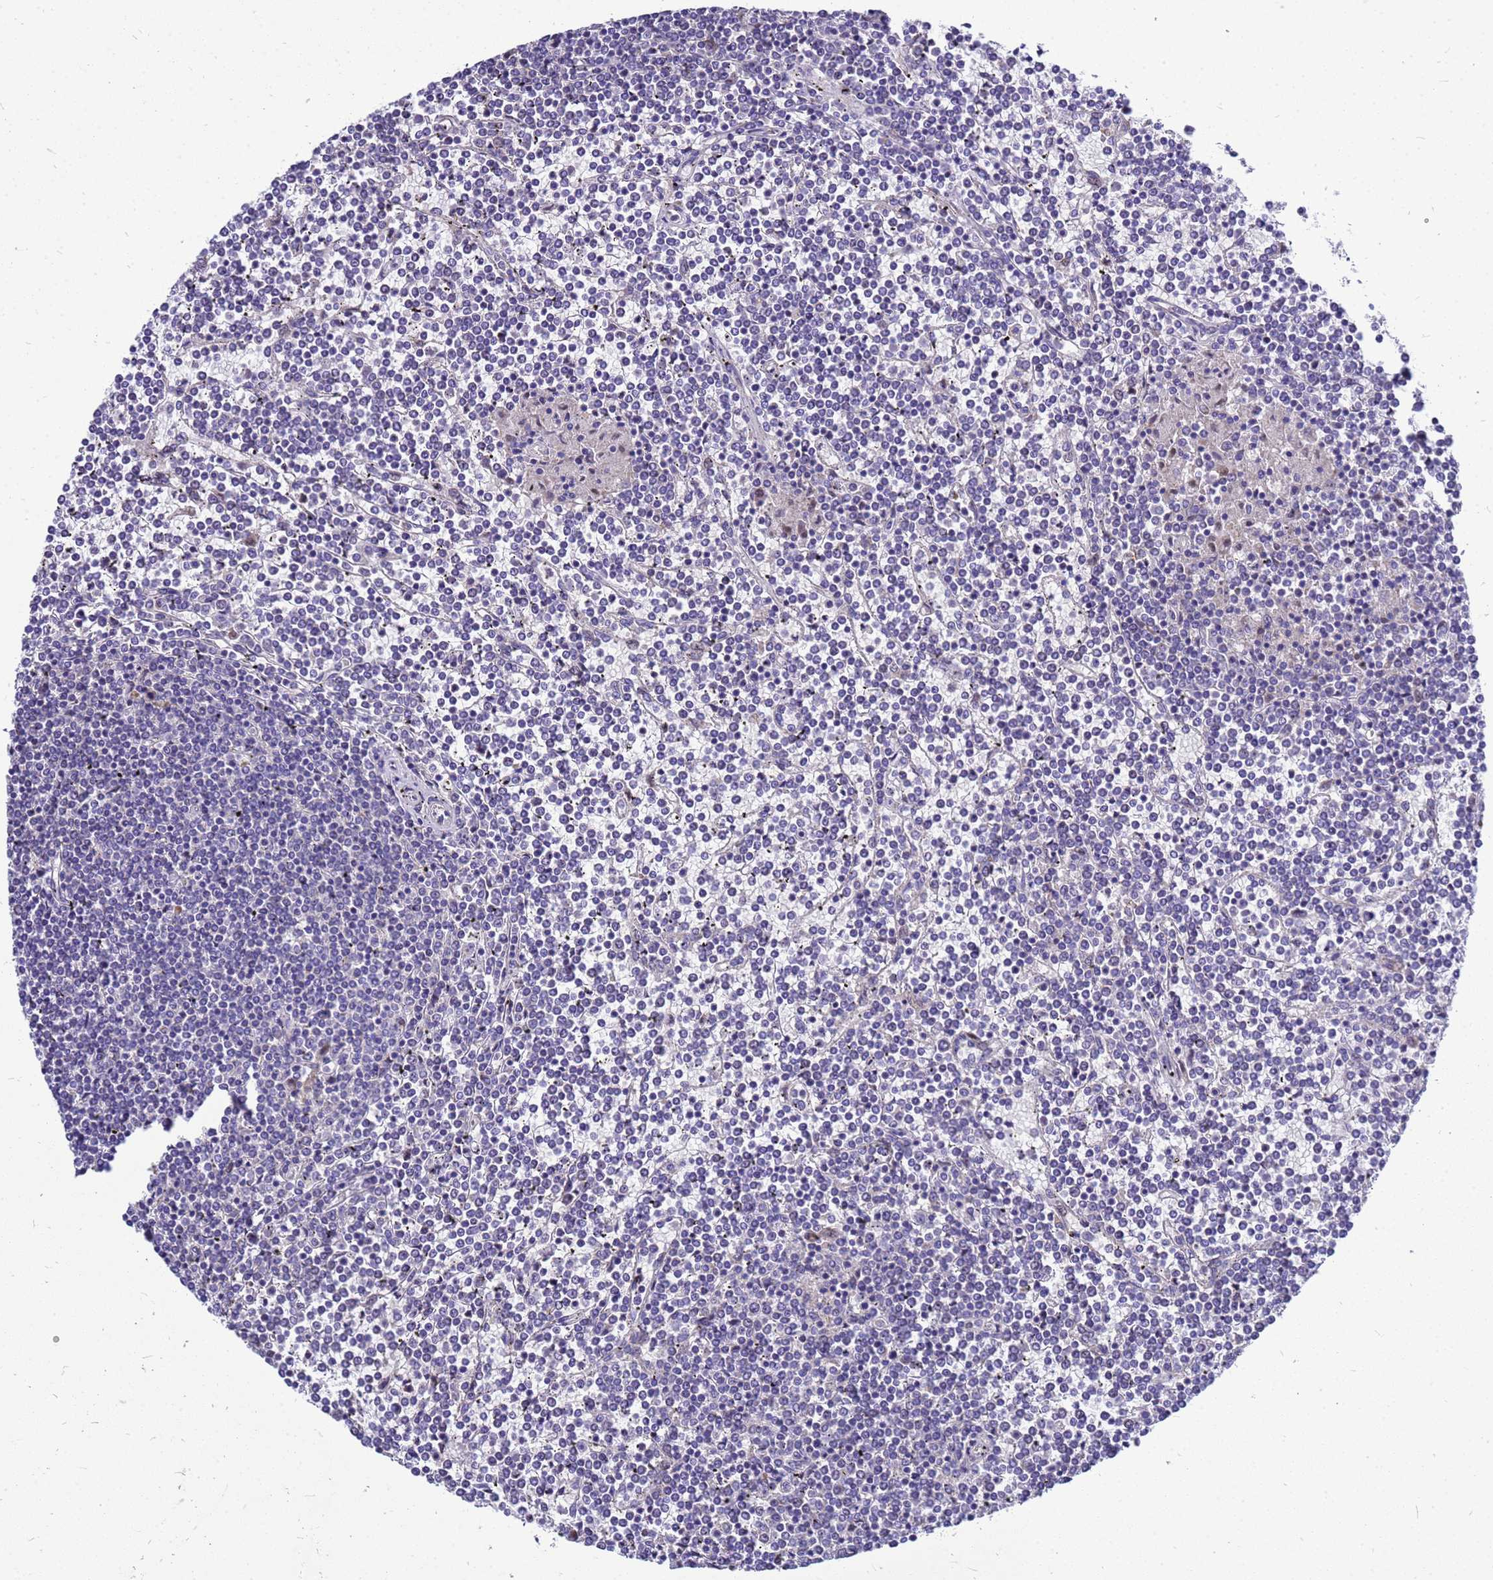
{"staining": {"intensity": "negative", "quantity": "none", "location": "none"}, "tissue": "lymphoma", "cell_type": "Tumor cells", "image_type": "cancer", "snomed": [{"axis": "morphology", "description": "Malignant lymphoma, non-Hodgkin's type, Low grade"}, {"axis": "topography", "description": "Spleen"}], "caption": "Lymphoma stained for a protein using immunohistochemistry demonstrates no positivity tumor cells.", "gene": "POP7", "patient": {"sex": "female", "age": 19}}